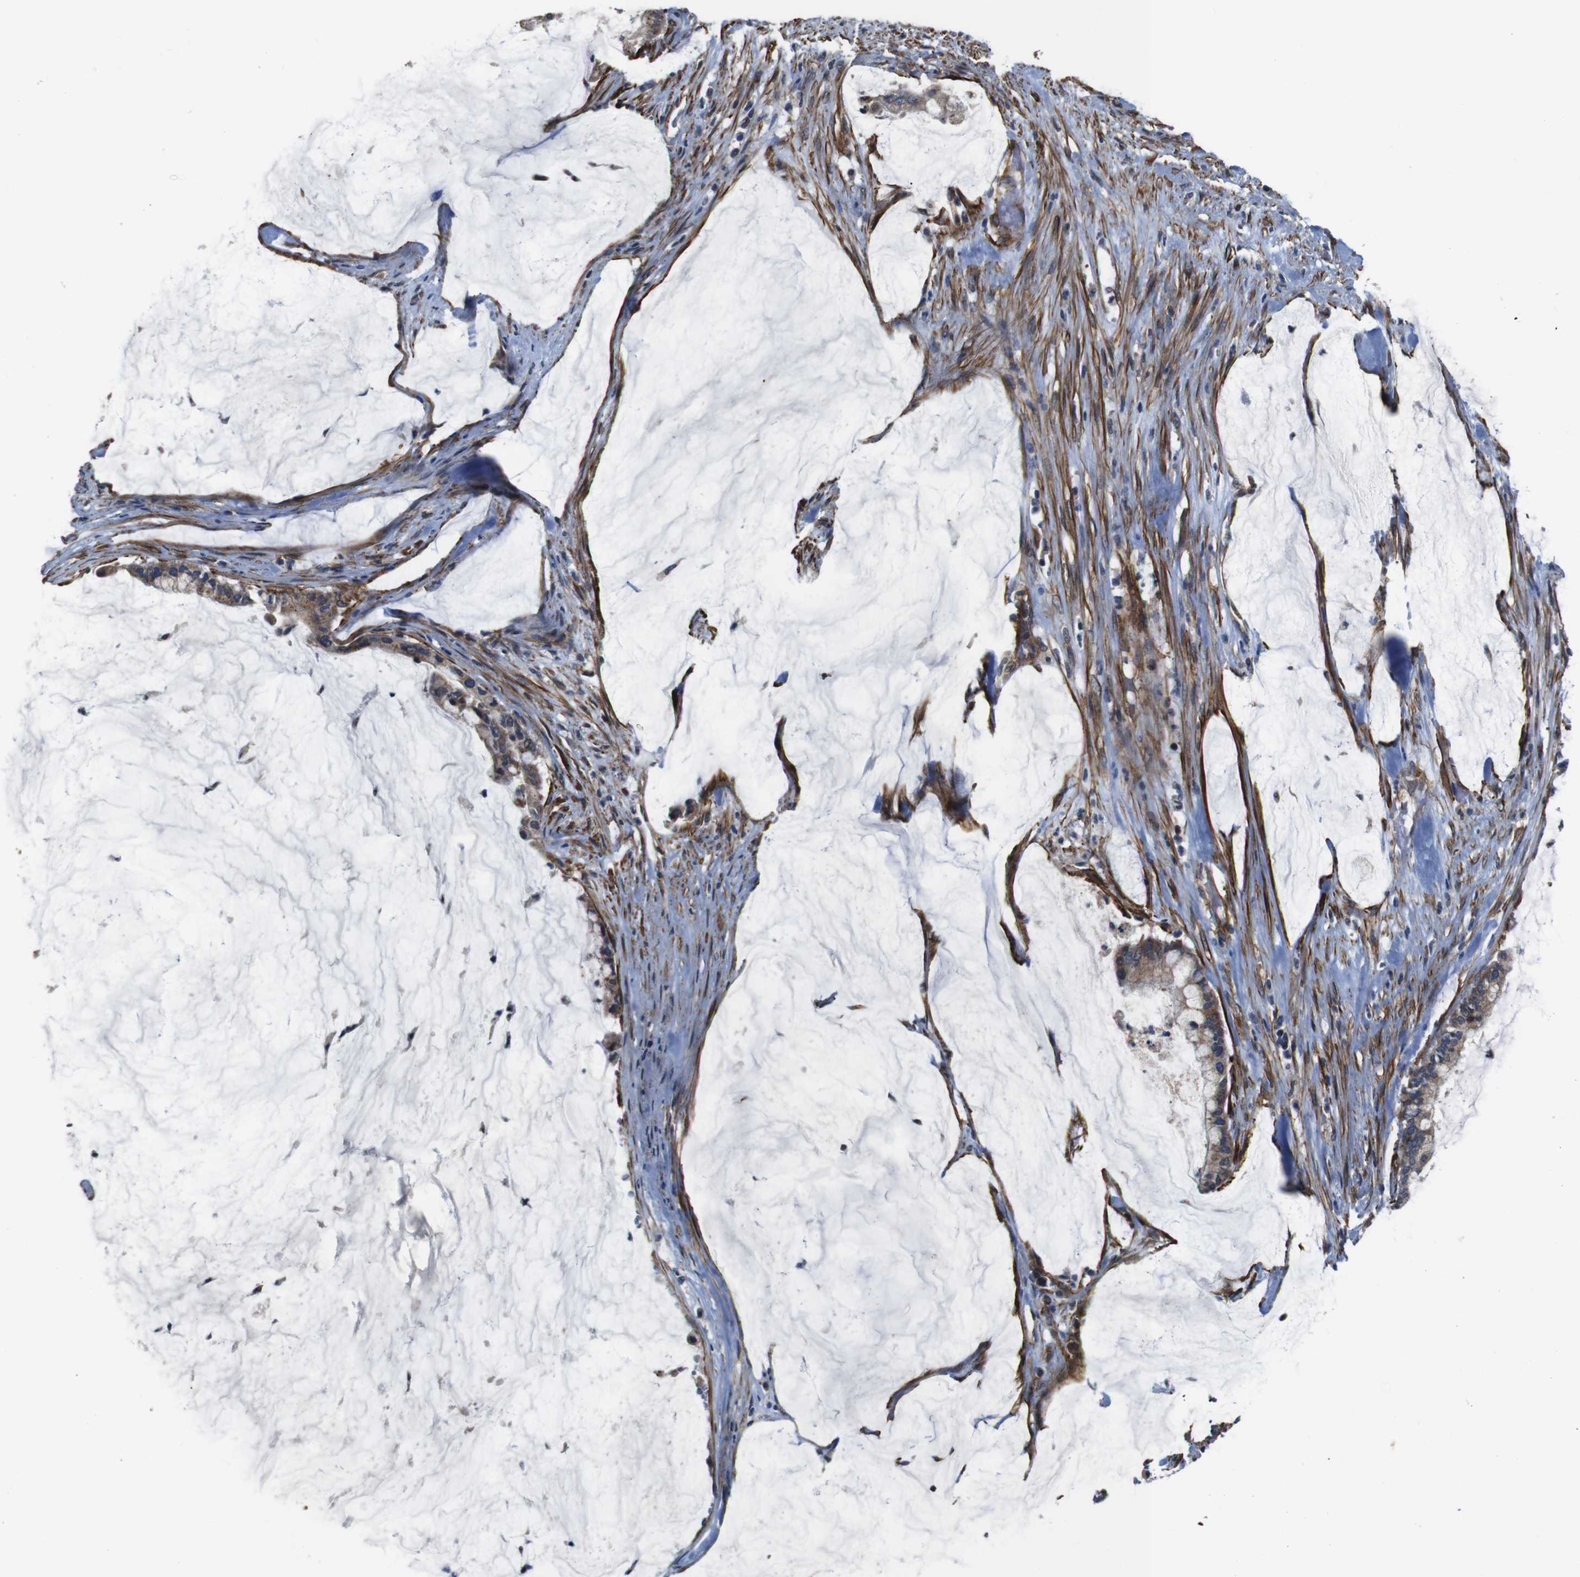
{"staining": {"intensity": "weak", "quantity": ">75%", "location": "cytoplasmic/membranous"}, "tissue": "pancreatic cancer", "cell_type": "Tumor cells", "image_type": "cancer", "snomed": [{"axis": "morphology", "description": "Adenocarcinoma, NOS"}, {"axis": "topography", "description": "Pancreas"}], "caption": "Weak cytoplasmic/membranous expression is identified in about >75% of tumor cells in pancreatic adenocarcinoma.", "gene": "GGT7", "patient": {"sex": "male", "age": 41}}